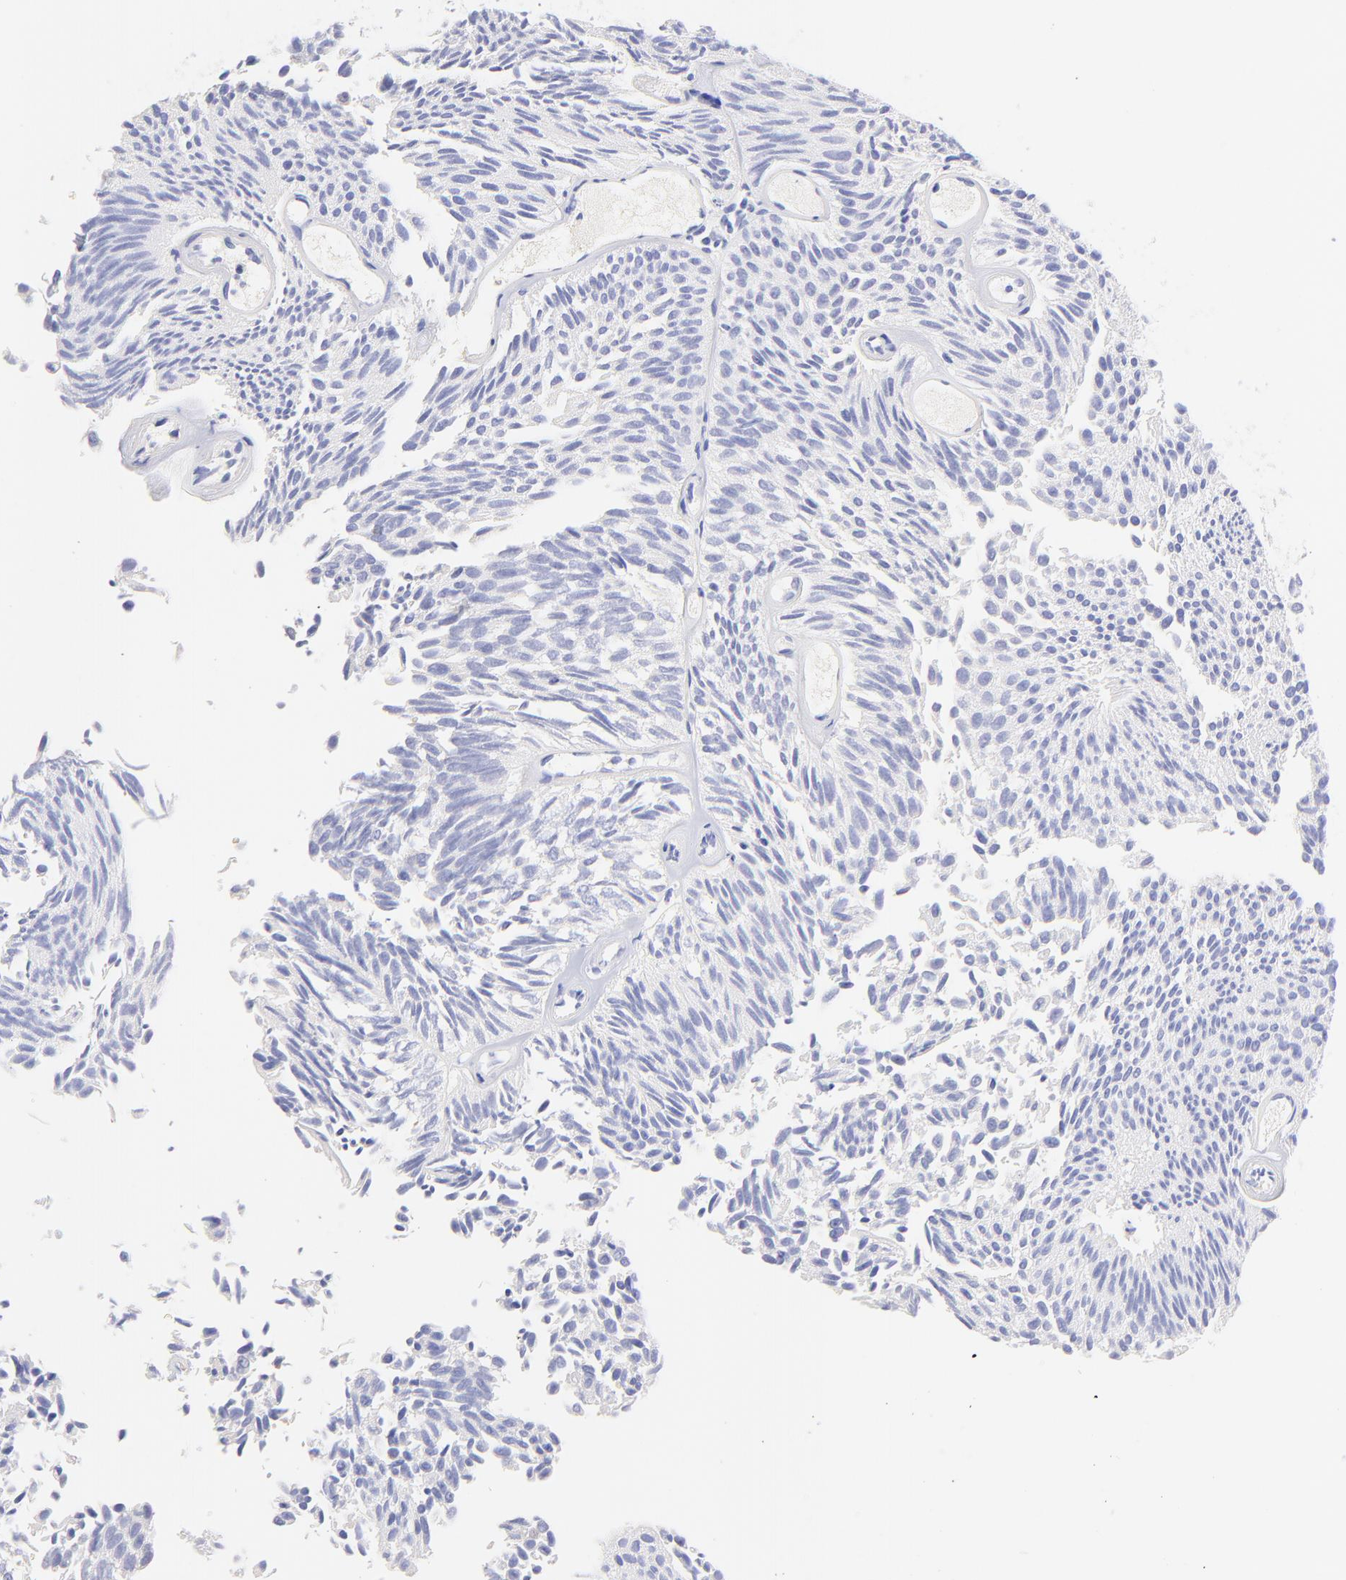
{"staining": {"intensity": "weak", "quantity": "<25%", "location": "nuclear"}, "tissue": "urothelial cancer", "cell_type": "Tumor cells", "image_type": "cancer", "snomed": [{"axis": "morphology", "description": "Urothelial carcinoma, Low grade"}, {"axis": "topography", "description": "Urinary bladder"}], "caption": "Protein analysis of urothelial cancer reveals no significant positivity in tumor cells. The staining was performed using DAB (3,3'-diaminobenzidine) to visualize the protein expression in brown, while the nuclei were stained in blue with hematoxylin (Magnification: 20x).", "gene": "FRMPD3", "patient": {"sex": "male", "age": 76}}